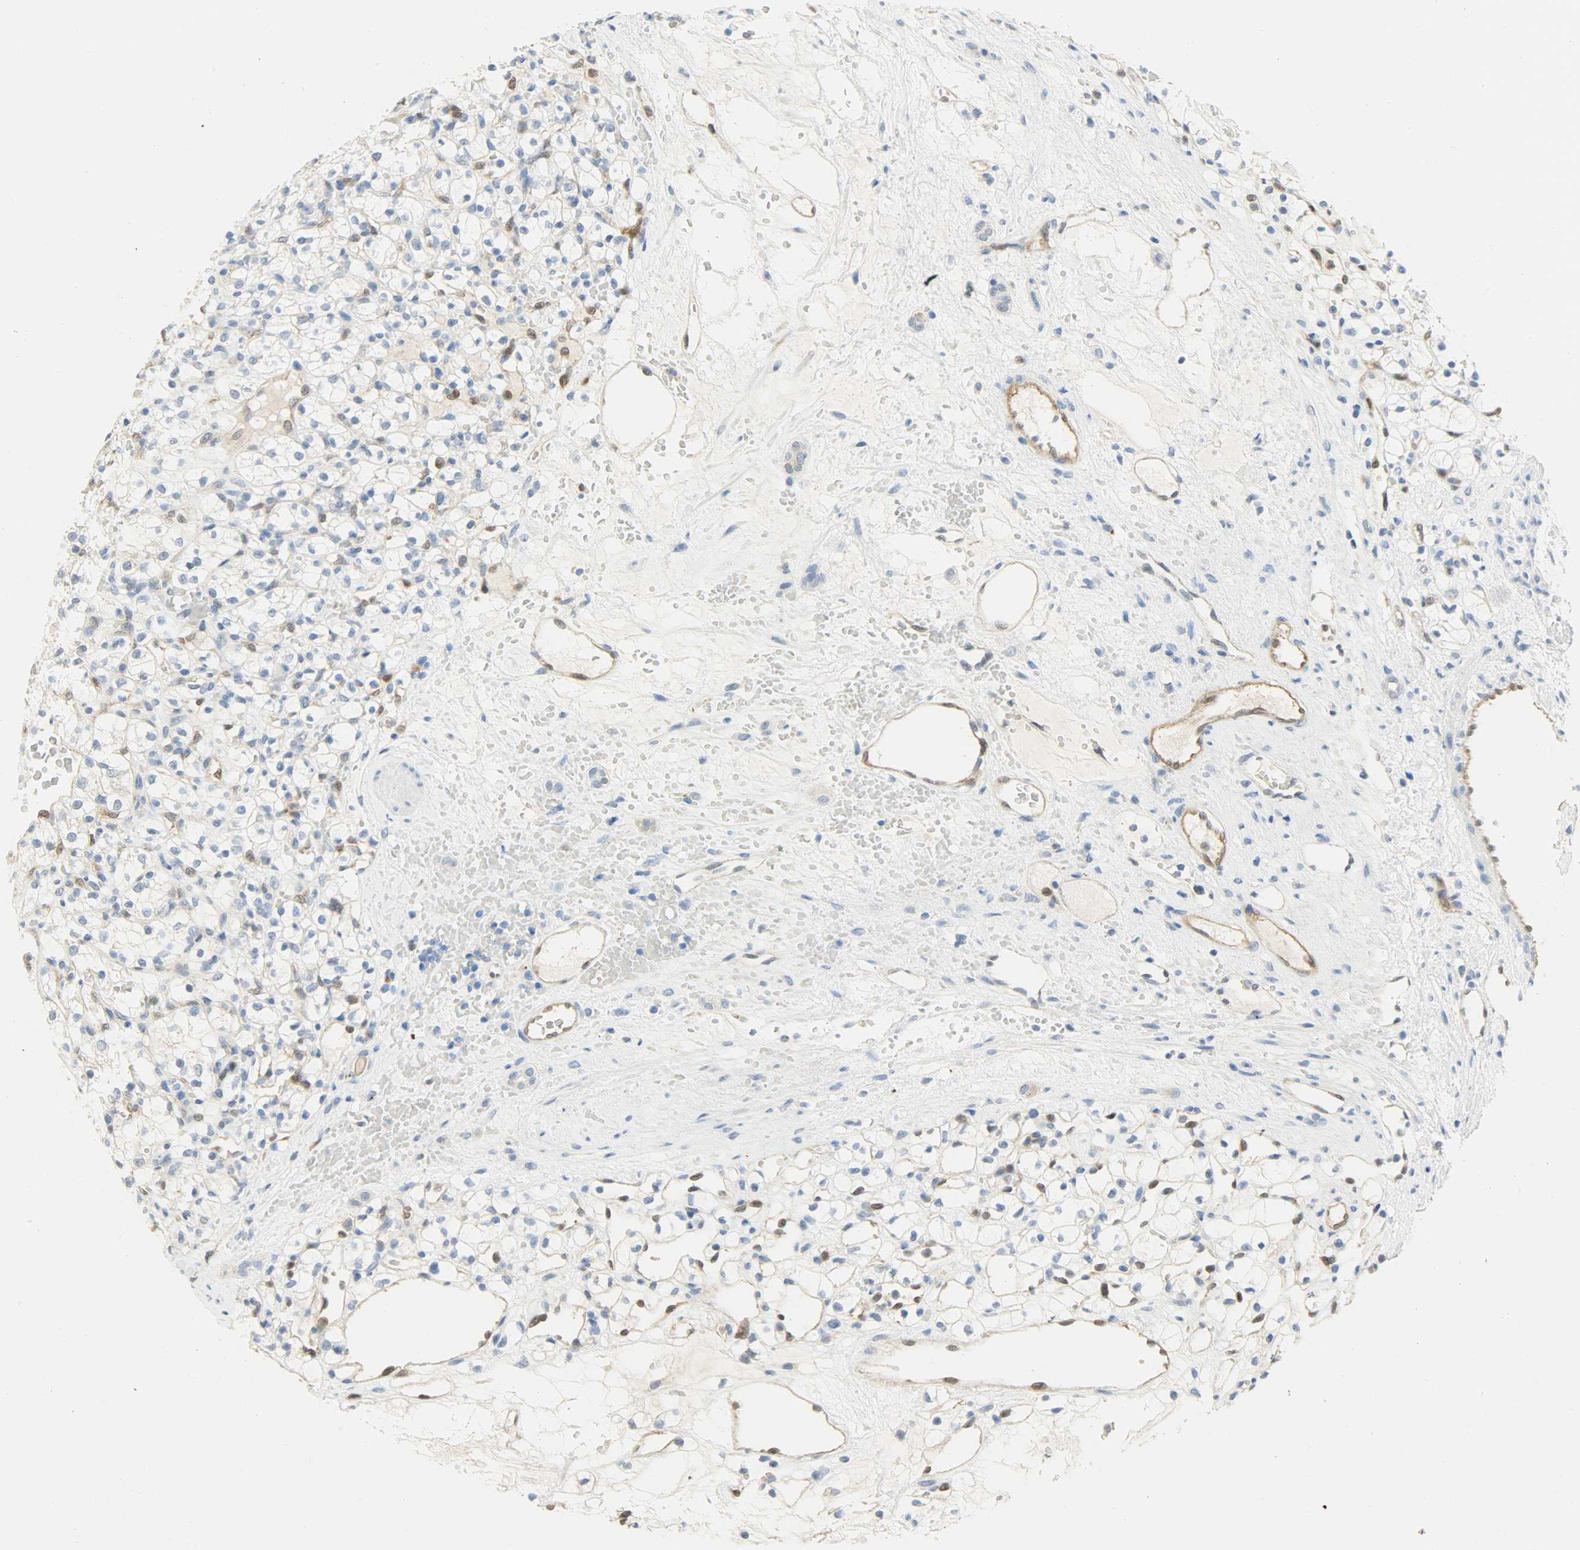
{"staining": {"intensity": "negative", "quantity": "none", "location": "none"}, "tissue": "renal cancer", "cell_type": "Tumor cells", "image_type": "cancer", "snomed": [{"axis": "morphology", "description": "Adenocarcinoma, NOS"}, {"axis": "topography", "description": "Kidney"}], "caption": "High magnification brightfield microscopy of adenocarcinoma (renal) stained with DAB (brown) and counterstained with hematoxylin (blue): tumor cells show no significant positivity. The staining was performed using DAB (3,3'-diaminobenzidine) to visualize the protein expression in brown, while the nuclei were stained in blue with hematoxylin (Magnification: 20x).", "gene": "FKBP1A", "patient": {"sex": "female", "age": 60}}